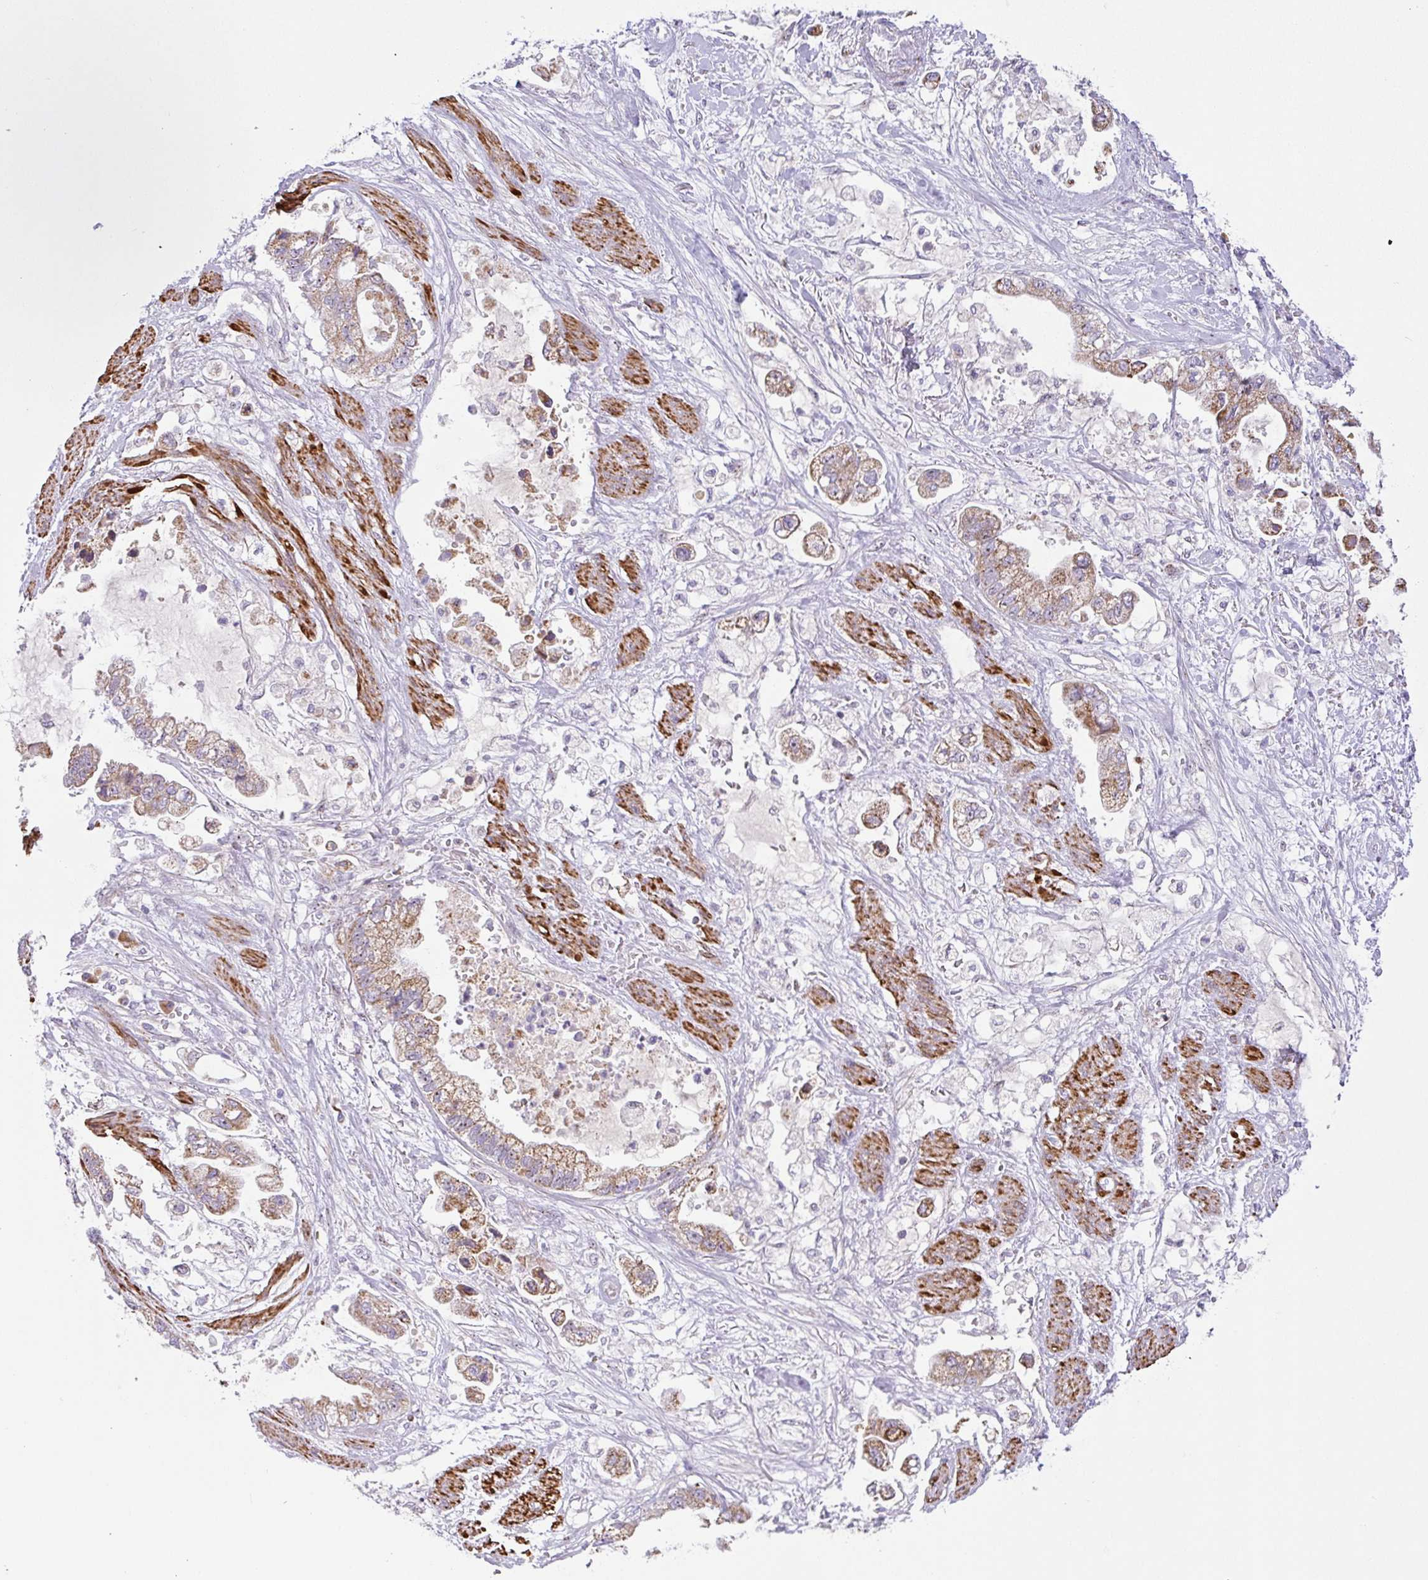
{"staining": {"intensity": "moderate", "quantity": ">75%", "location": "cytoplasmic/membranous"}, "tissue": "stomach cancer", "cell_type": "Tumor cells", "image_type": "cancer", "snomed": [{"axis": "morphology", "description": "Adenocarcinoma, NOS"}, {"axis": "topography", "description": "Stomach"}], "caption": "Immunohistochemistry (IHC) of human stomach adenocarcinoma demonstrates medium levels of moderate cytoplasmic/membranous staining in approximately >75% of tumor cells.", "gene": "CHDH", "patient": {"sex": "male", "age": 62}}